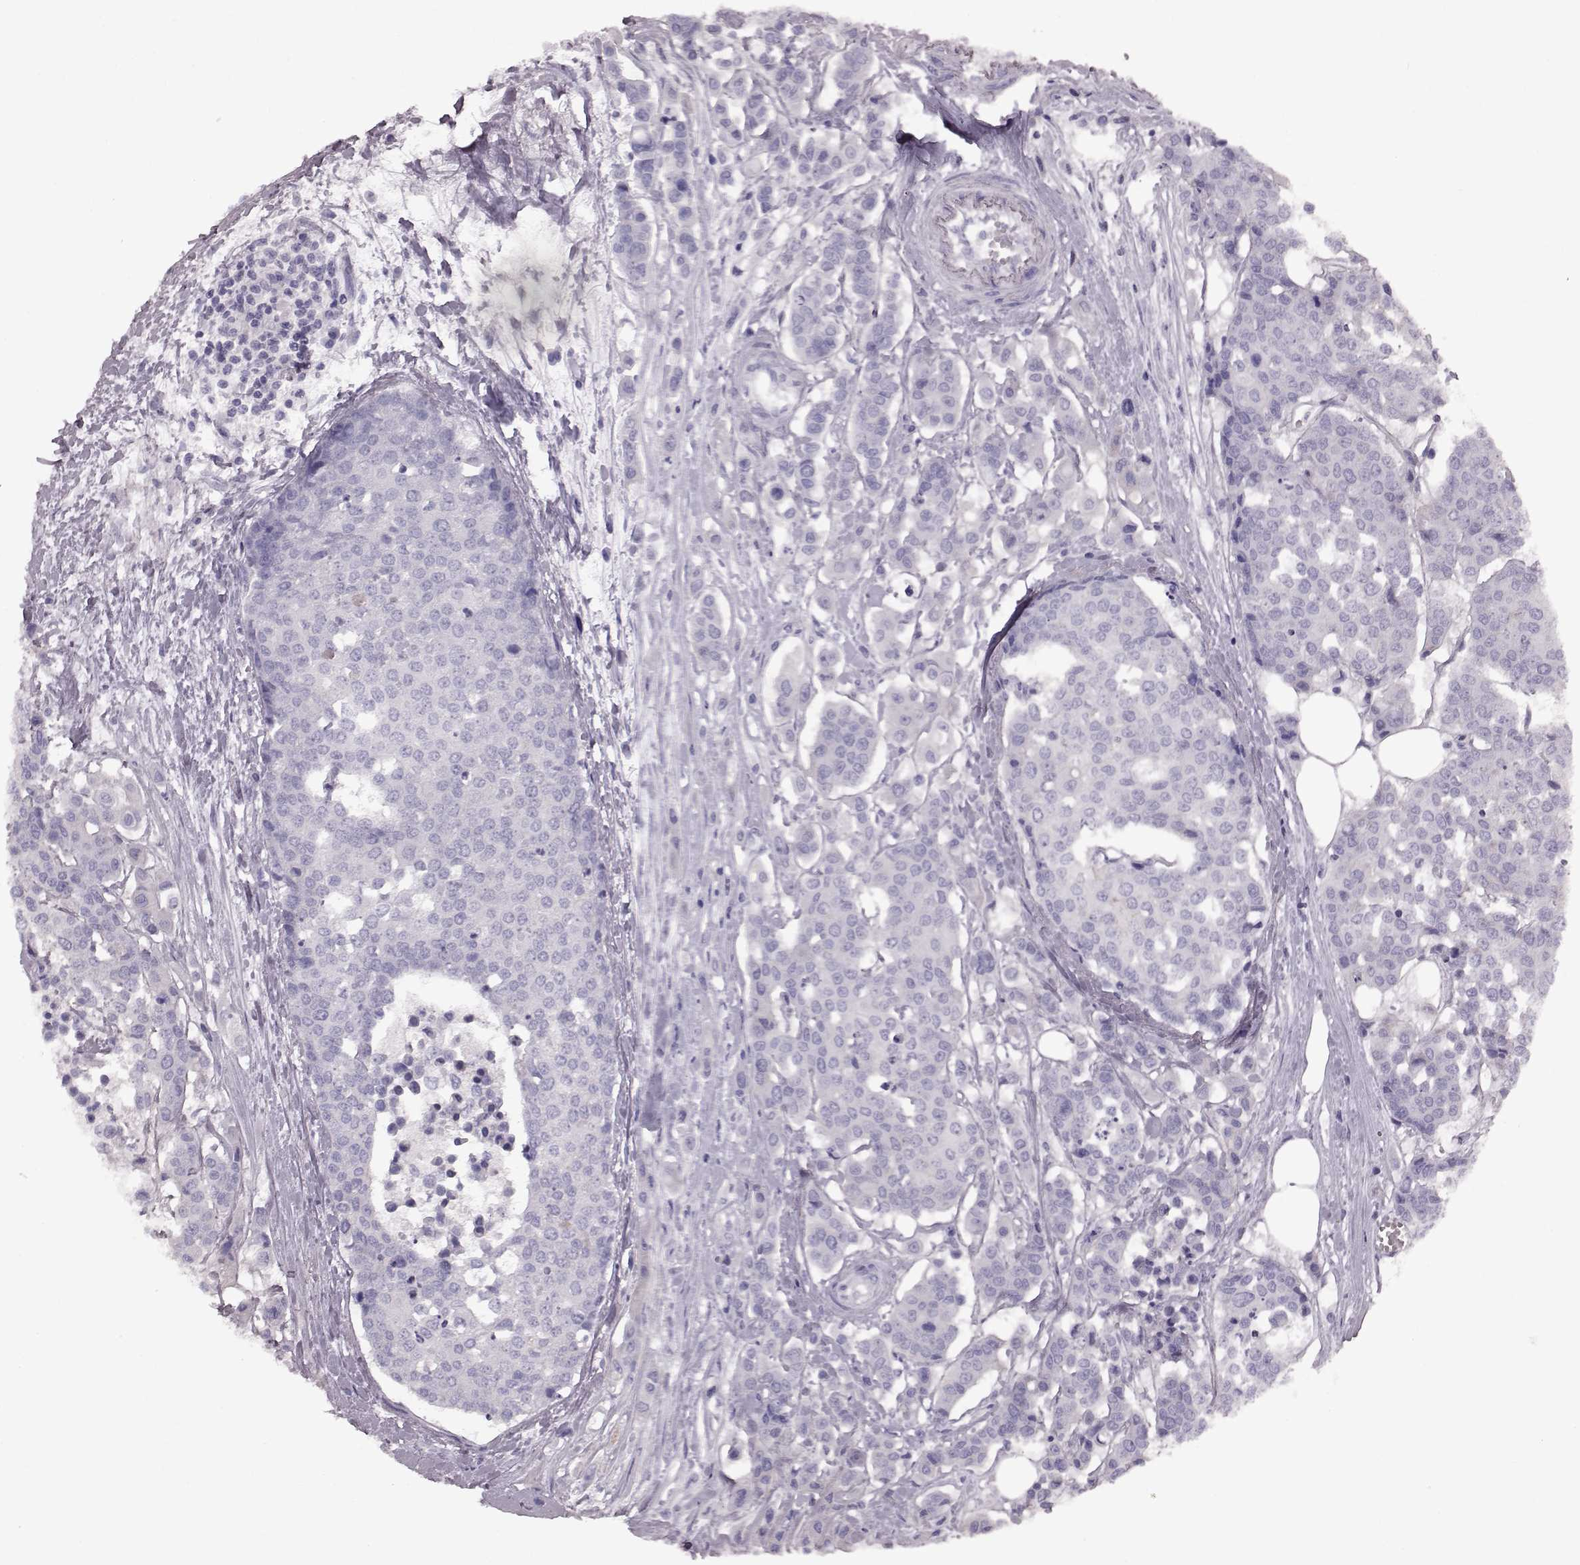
{"staining": {"intensity": "negative", "quantity": "none", "location": "none"}, "tissue": "carcinoid", "cell_type": "Tumor cells", "image_type": "cancer", "snomed": [{"axis": "morphology", "description": "Carcinoid, malignant, NOS"}, {"axis": "topography", "description": "Colon"}], "caption": "Immunohistochemical staining of human carcinoid (malignant) exhibits no significant staining in tumor cells.", "gene": "CRYBA2", "patient": {"sex": "male", "age": 81}}